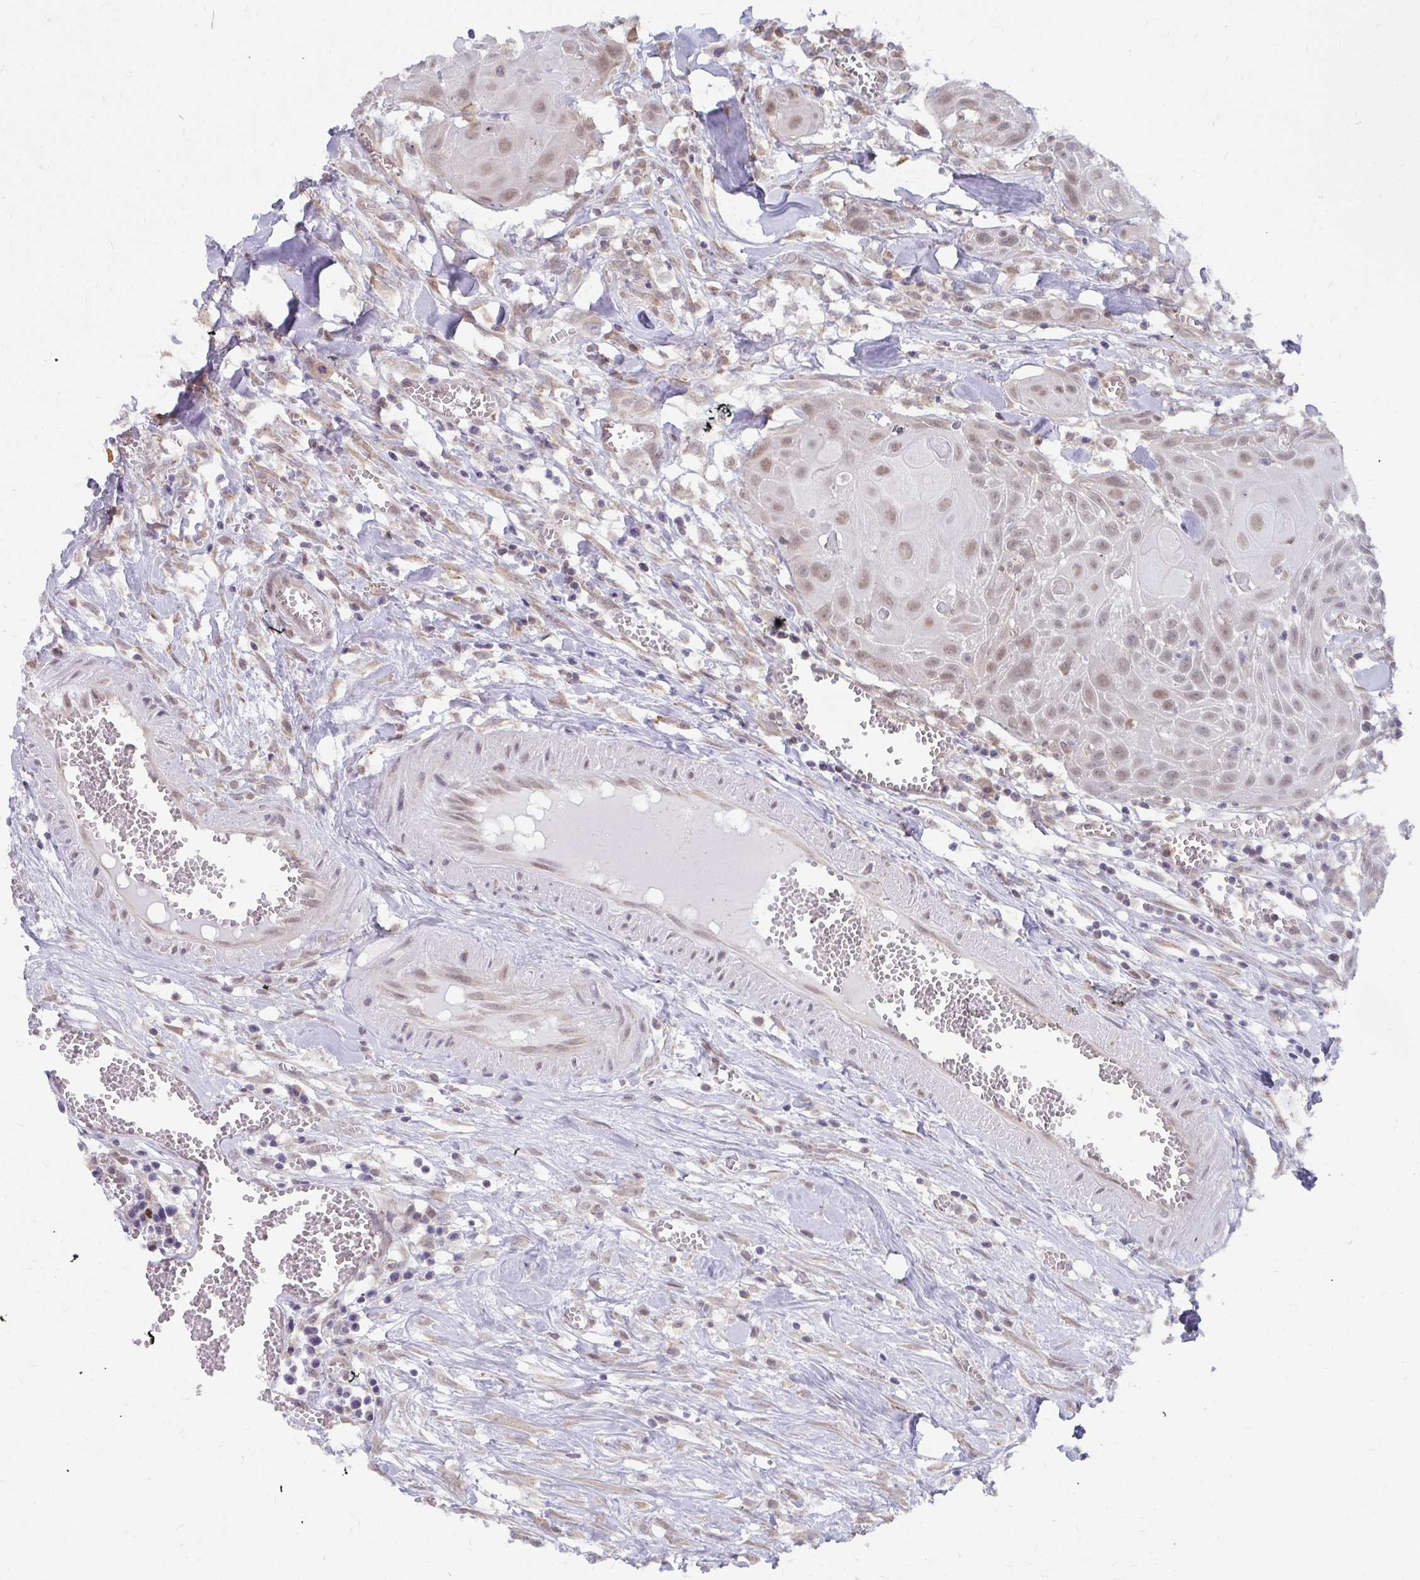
{"staining": {"intensity": "weak", "quantity": "25%-75%", "location": "nuclear"}, "tissue": "head and neck cancer", "cell_type": "Tumor cells", "image_type": "cancer", "snomed": [{"axis": "morphology", "description": "Squamous cell carcinoma, NOS"}, {"axis": "topography", "description": "Lymph node"}, {"axis": "topography", "description": "Salivary gland"}, {"axis": "topography", "description": "Head-Neck"}], "caption": "About 25%-75% of tumor cells in head and neck cancer (squamous cell carcinoma) exhibit weak nuclear protein expression as visualized by brown immunohistochemical staining.", "gene": "NMNAT1", "patient": {"sex": "female", "age": 74}}